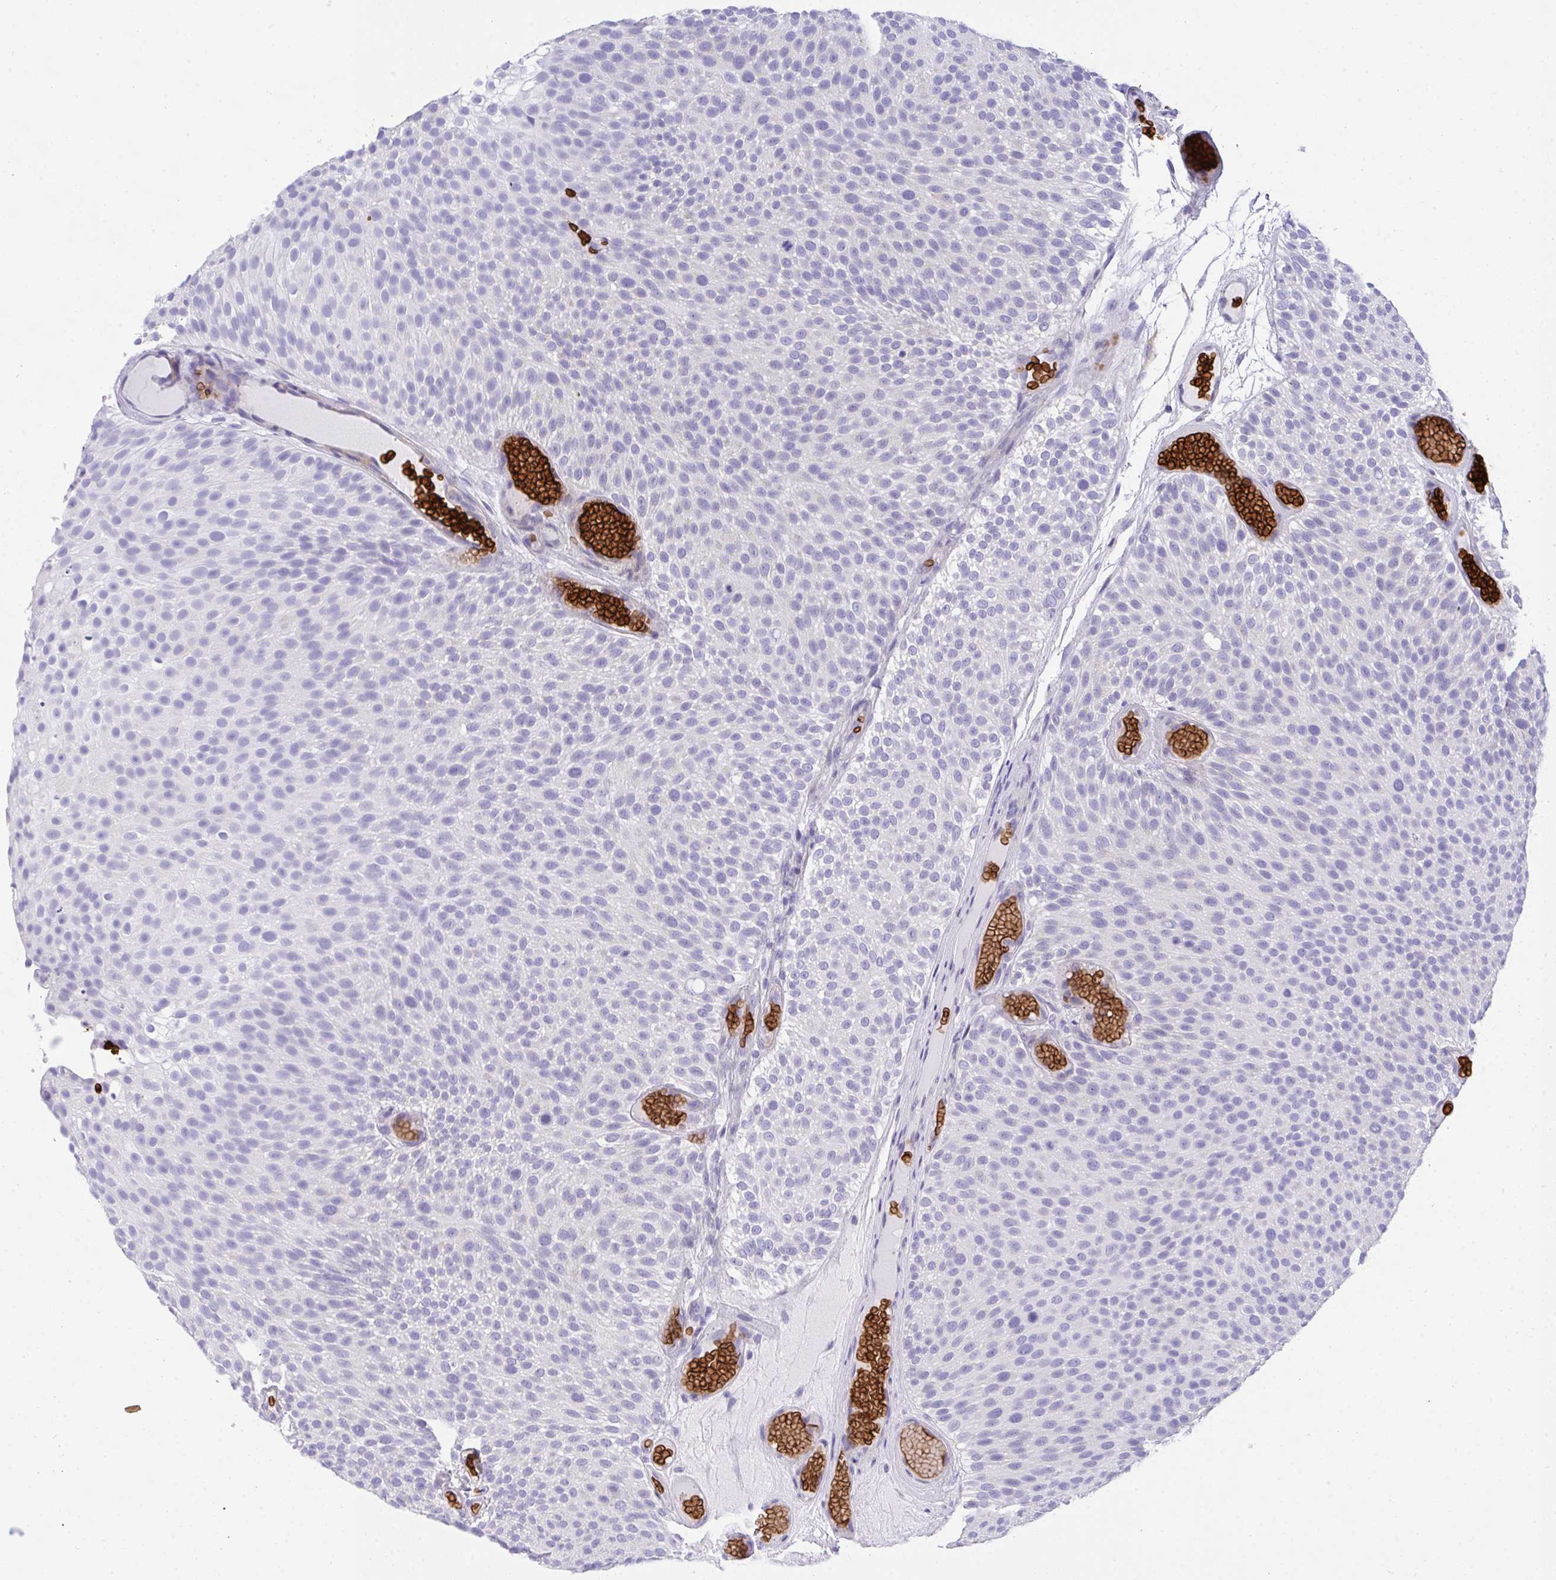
{"staining": {"intensity": "negative", "quantity": "none", "location": "none"}, "tissue": "urothelial cancer", "cell_type": "Tumor cells", "image_type": "cancer", "snomed": [{"axis": "morphology", "description": "Urothelial carcinoma, Low grade"}, {"axis": "topography", "description": "Urinary bladder"}], "caption": "Micrograph shows no significant protein expression in tumor cells of urothelial cancer. The staining is performed using DAB brown chromogen with nuclei counter-stained in using hematoxylin.", "gene": "ANK1", "patient": {"sex": "male", "age": 78}}